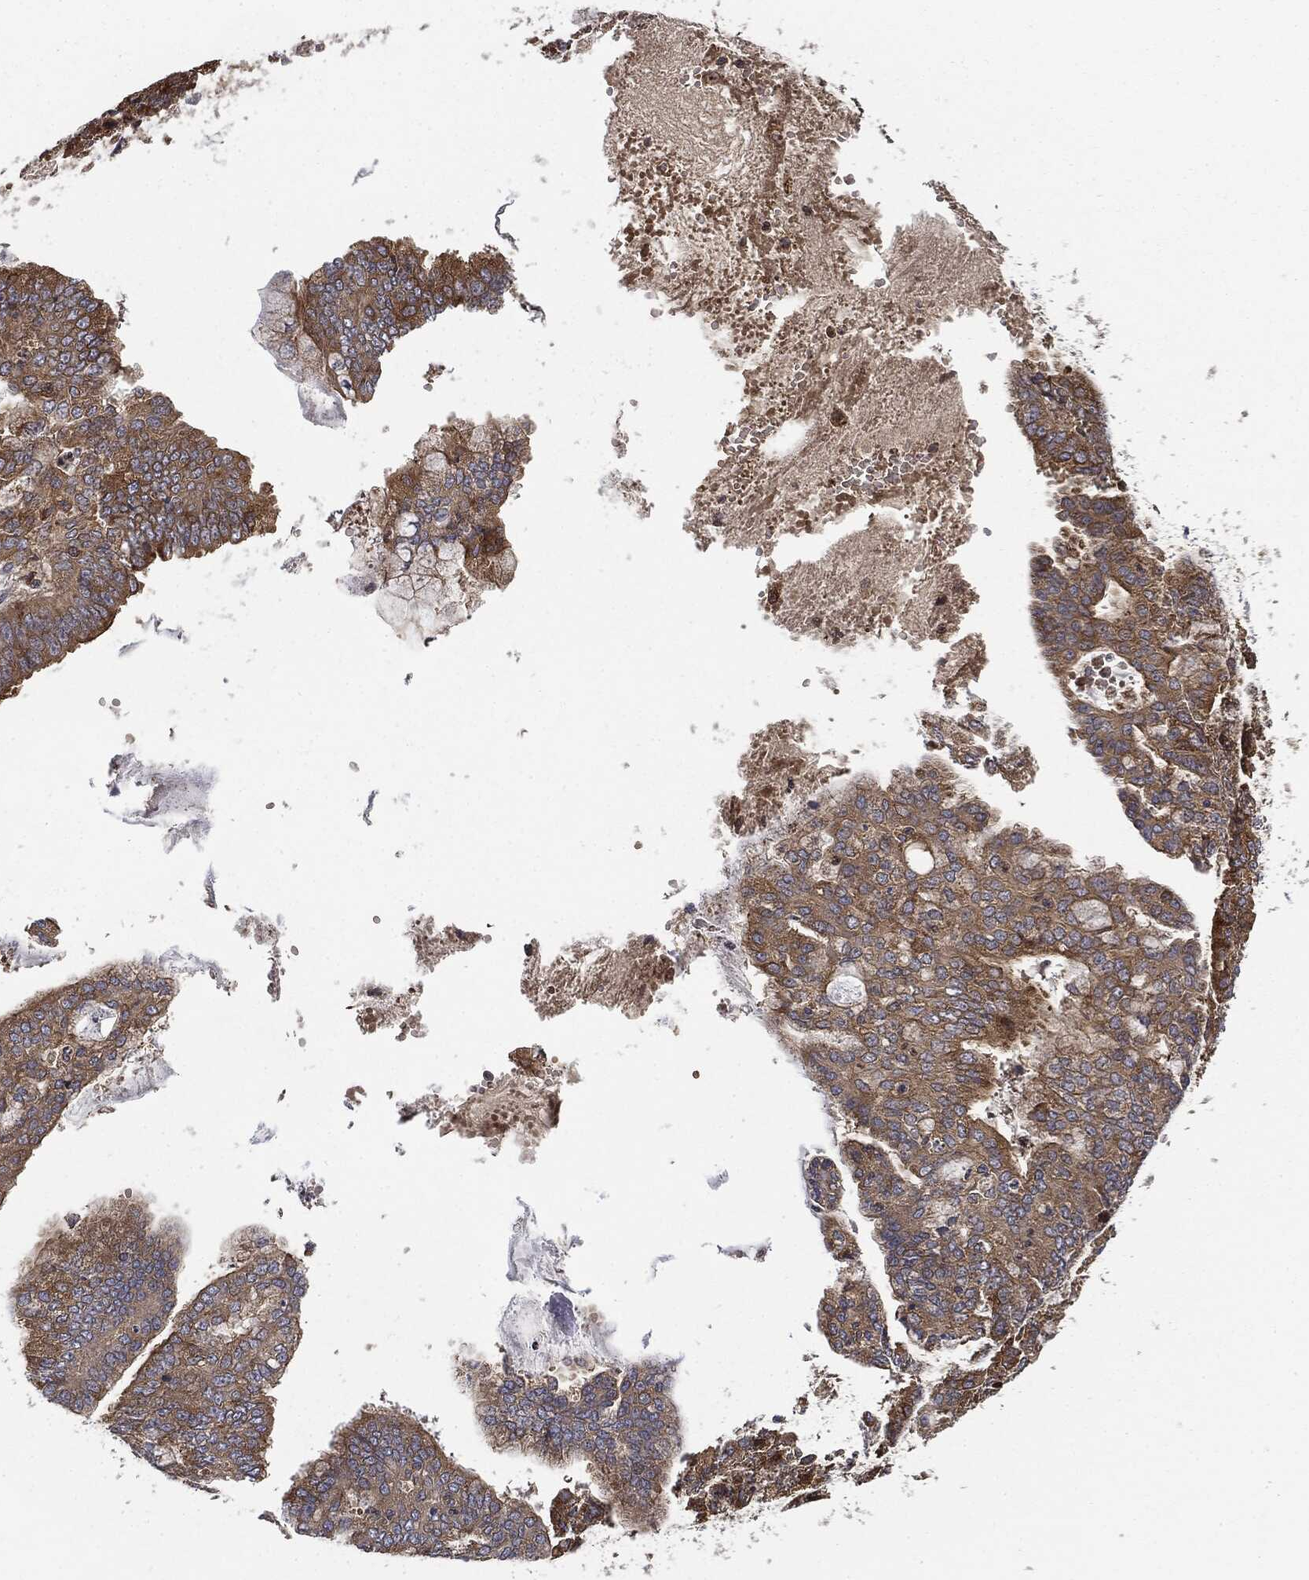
{"staining": {"intensity": "moderate", "quantity": "25%-75%", "location": "cytoplasmic/membranous"}, "tissue": "endometrial cancer", "cell_type": "Tumor cells", "image_type": "cancer", "snomed": [{"axis": "morphology", "description": "Adenocarcinoma, NOS"}, {"axis": "topography", "description": "Endometrium"}], "caption": "Moderate cytoplasmic/membranous expression is seen in approximately 25%-75% of tumor cells in endometrial adenocarcinoma. The protein of interest is stained brown, and the nuclei are stained in blue (DAB (3,3'-diaminobenzidine) IHC with brightfield microscopy, high magnification).", "gene": "EIF2AK2", "patient": {"sex": "female", "age": 63}}